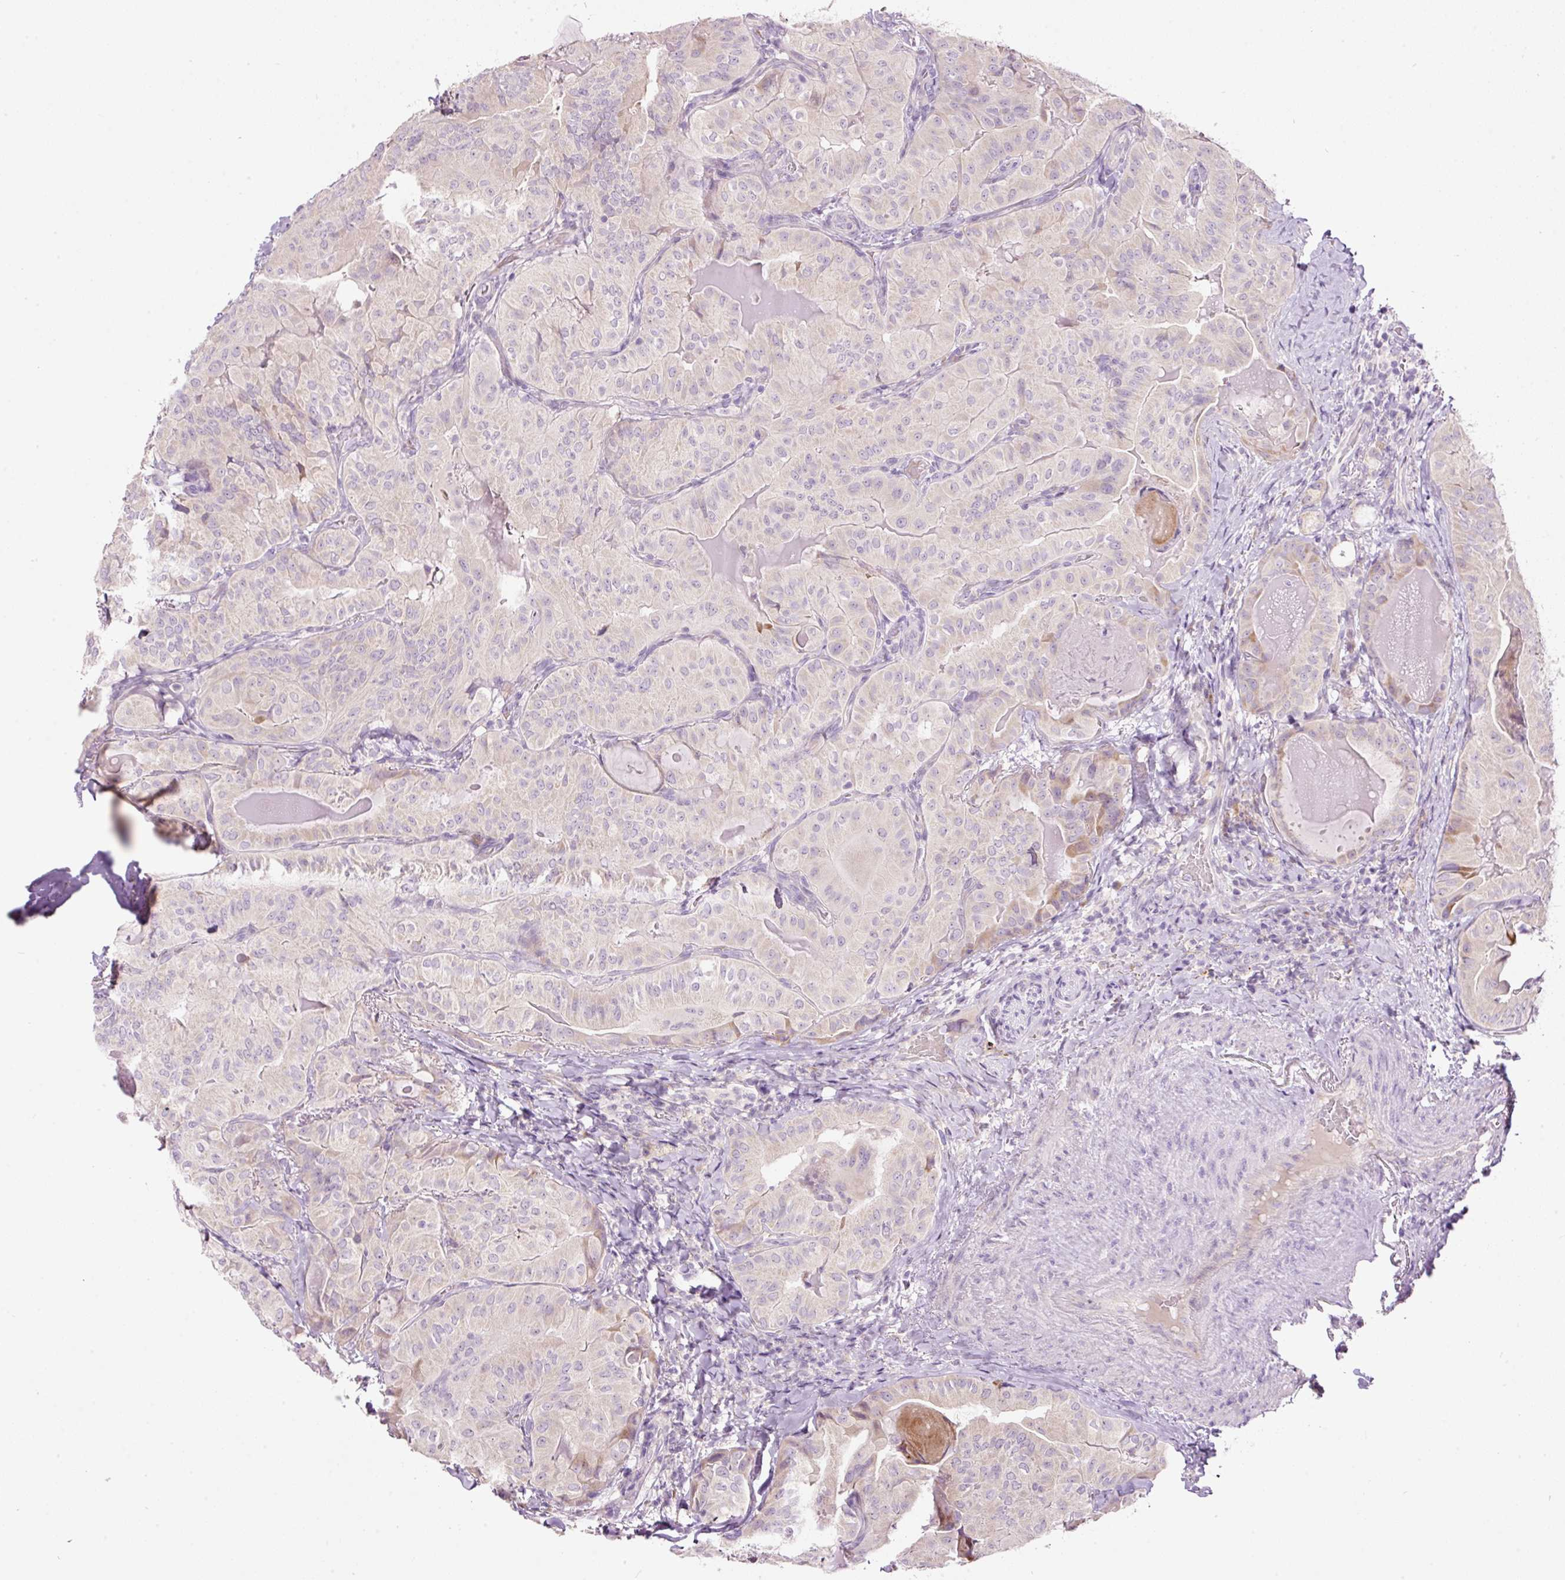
{"staining": {"intensity": "negative", "quantity": "none", "location": "none"}, "tissue": "thyroid cancer", "cell_type": "Tumor cells", "image_type": "cancer", "snomed": [{"axis": "morphology", "description": "Papillary adenocarcinoma, NOS"}, {"axis": "topography", "description": "Thyroid gland"}], "caption": "A histopathology image of human papillary adenocarcinoma (thyroid) is negative for staining in tumor cells.", "gene": "RSPO2", "patient": {"sex": "female", "age": 68}}